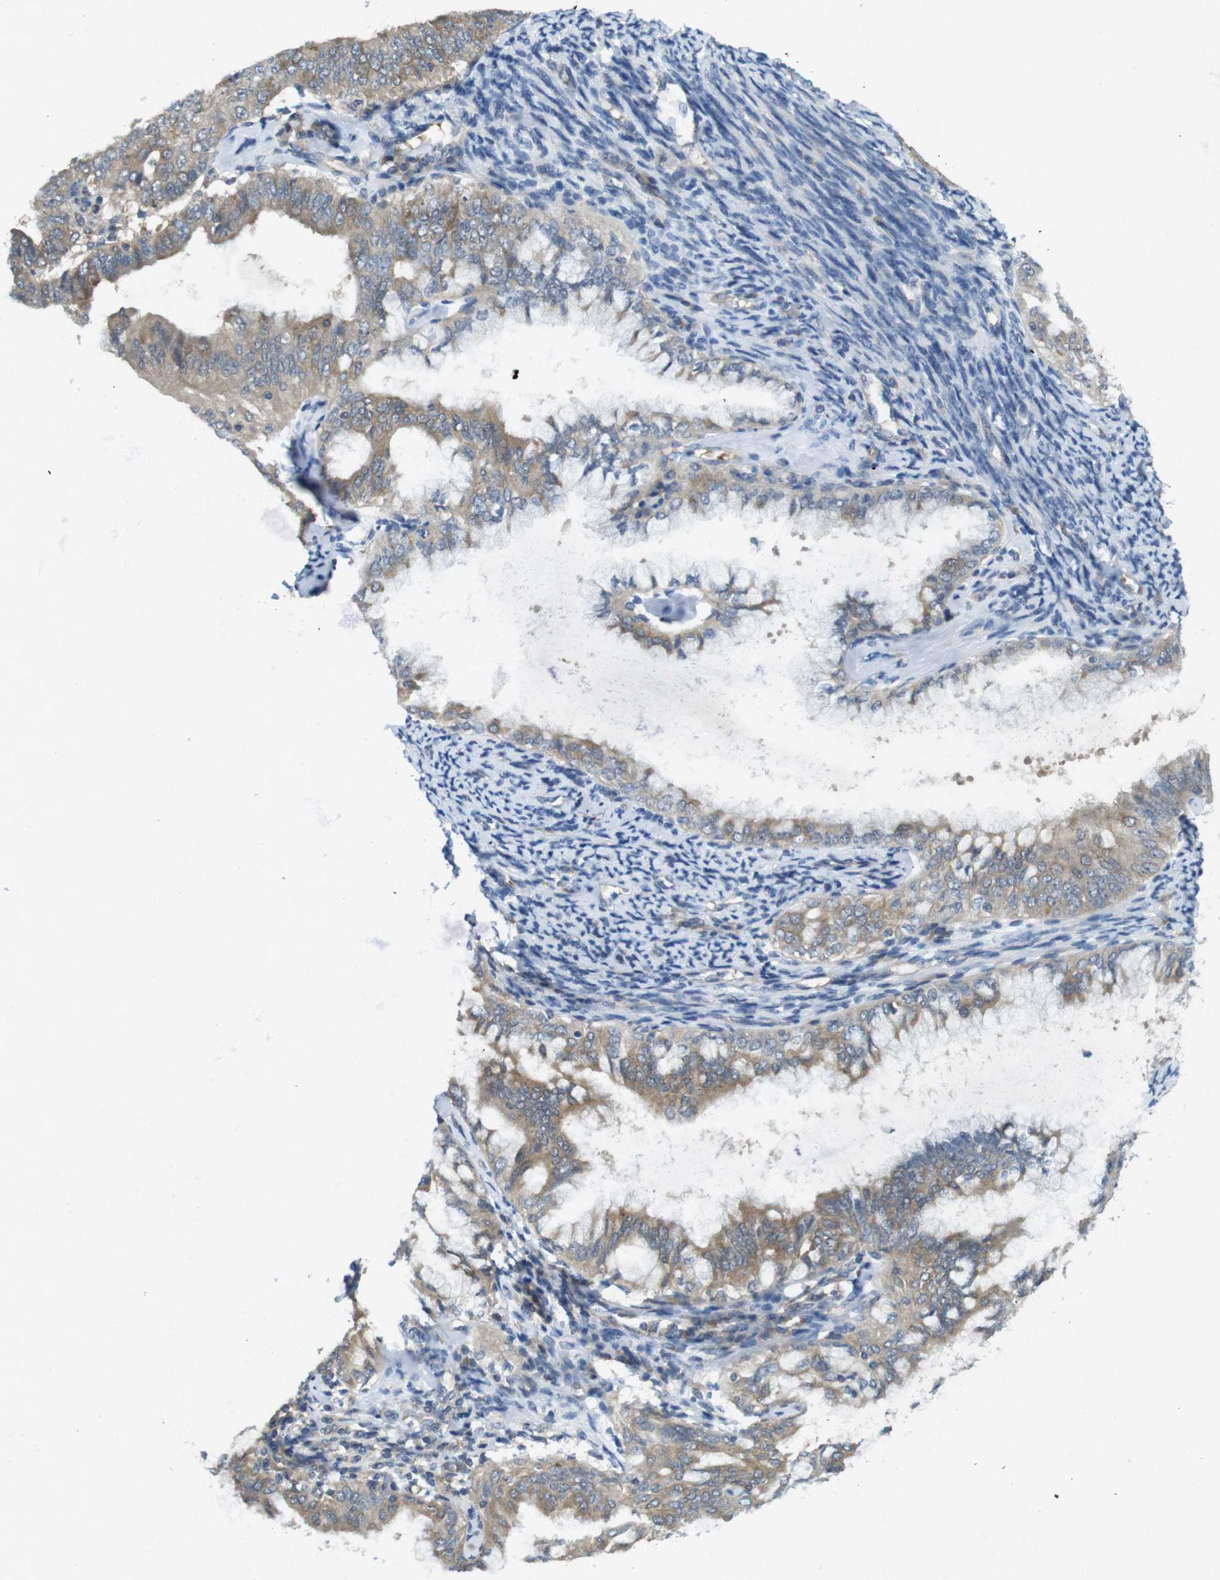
{"staining": {"intensity": "moderate", "quantity": ">75%", "location": "cytoplasmic/membranous"}, "tissue": "endometrial cancer", "cell_type": "Tumor cells", "image_type": "cancer", "snomed": [{"axis": "morphology", "description": "Adenocarcinoma, NOS"}, {"axis": "topography", "description": "Endometrium"}], "caption": "The immunohistochemical stain highlights moderate cytoplasmic/membranous expression in tumor cells of endometrial adenocarcinoma tissue. Nuclei are stained in blue.", "gene": "SUGT1", "patient": {"sex": "female", "age": 63}}